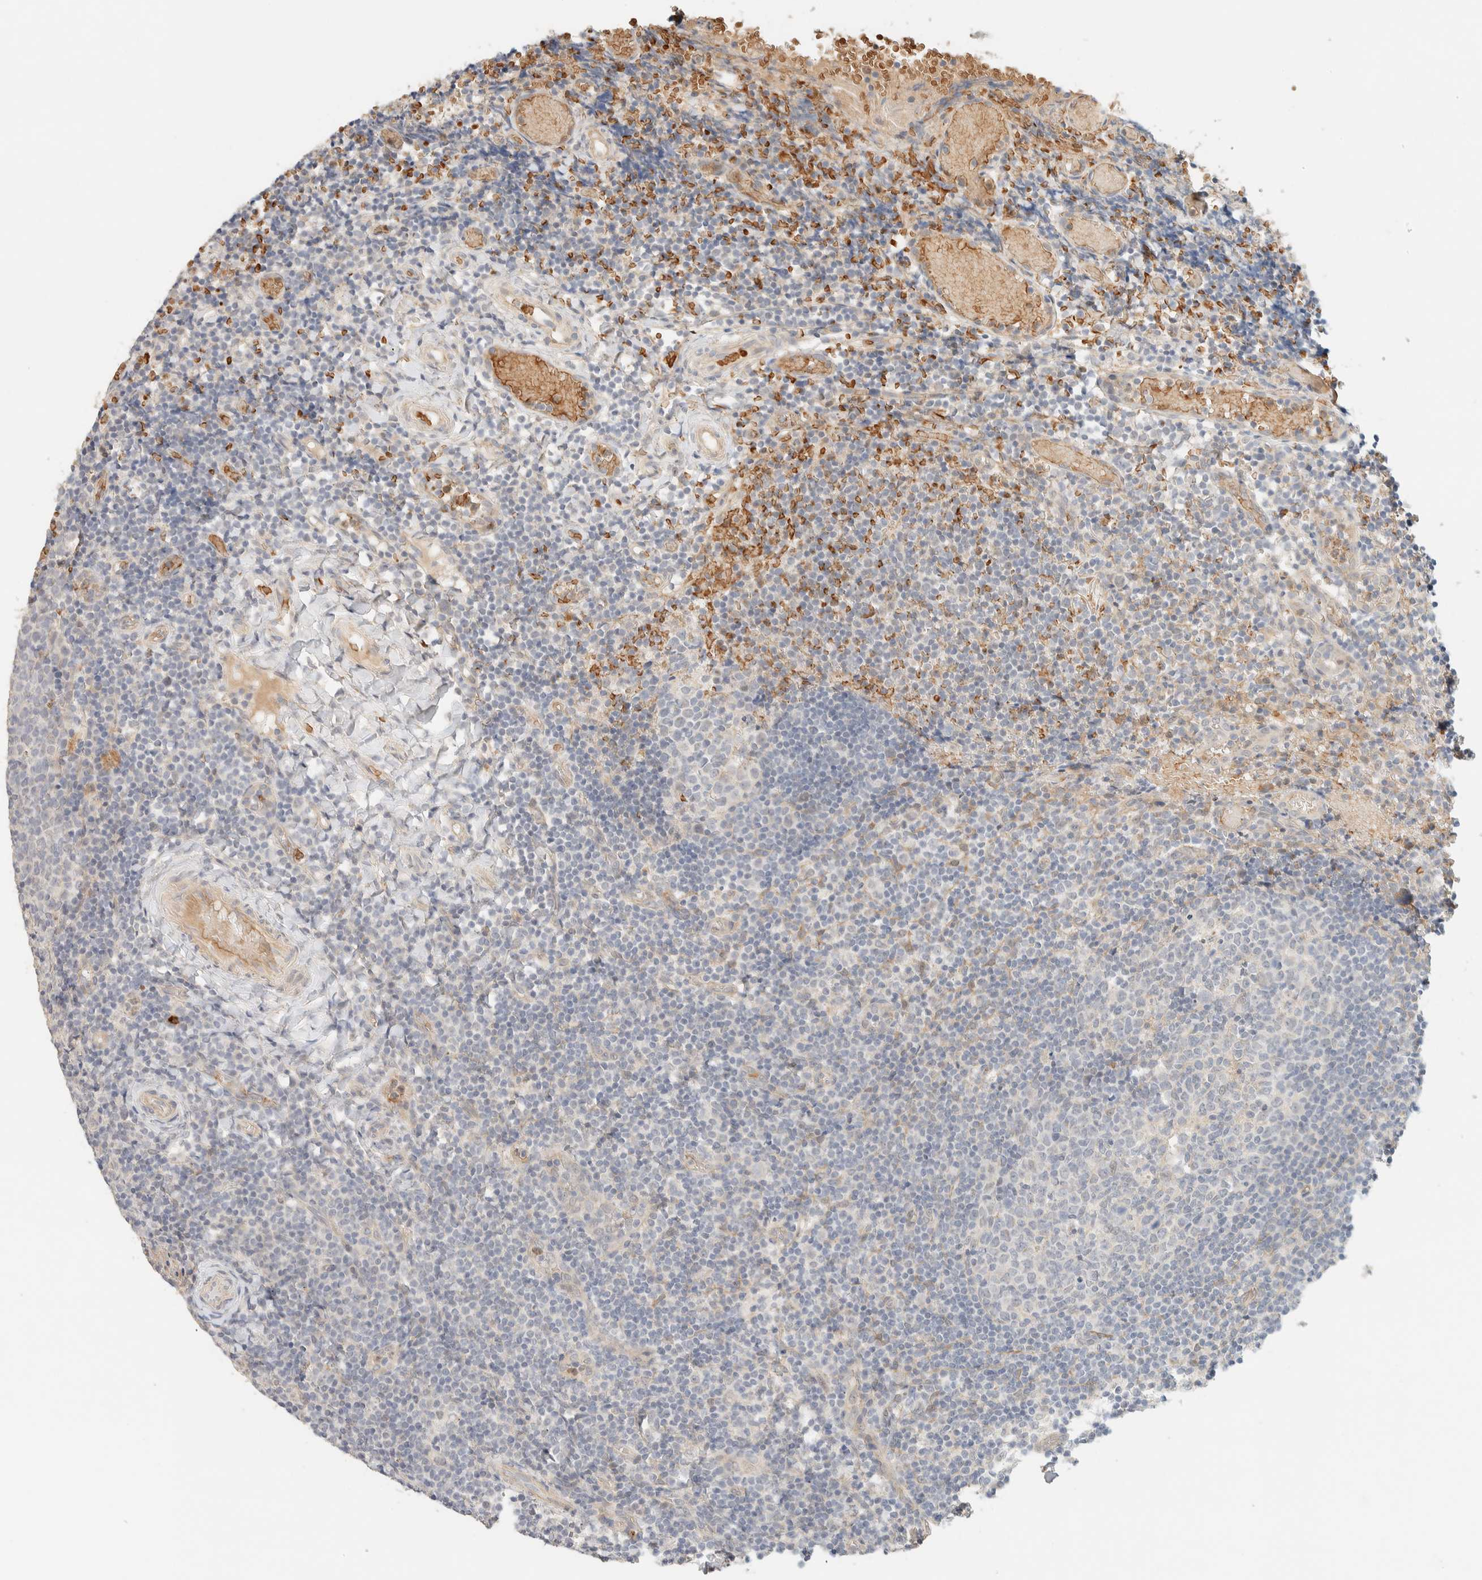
{"staining": {"intensity": "negative", "quantity": "none", "location": "none"}, "tissue": "tonsil", "cell_type": "Germinal center cells", "image_type": "normal", "snomed": [{"axis": "morphology", "description": "Normal tissue, NOS"}, {"axis": "topography", "description": "Tonsil"}], "caption": "Germinal center cells show no significant staining in benign tonsil. (Stains: DAB immunohistochemistry with hematoxylin counter stain, Microscopy: brightfield microscopy at high magnification).", "gene": "TNK1", "patient": {"sex": "female", "age": 19}}